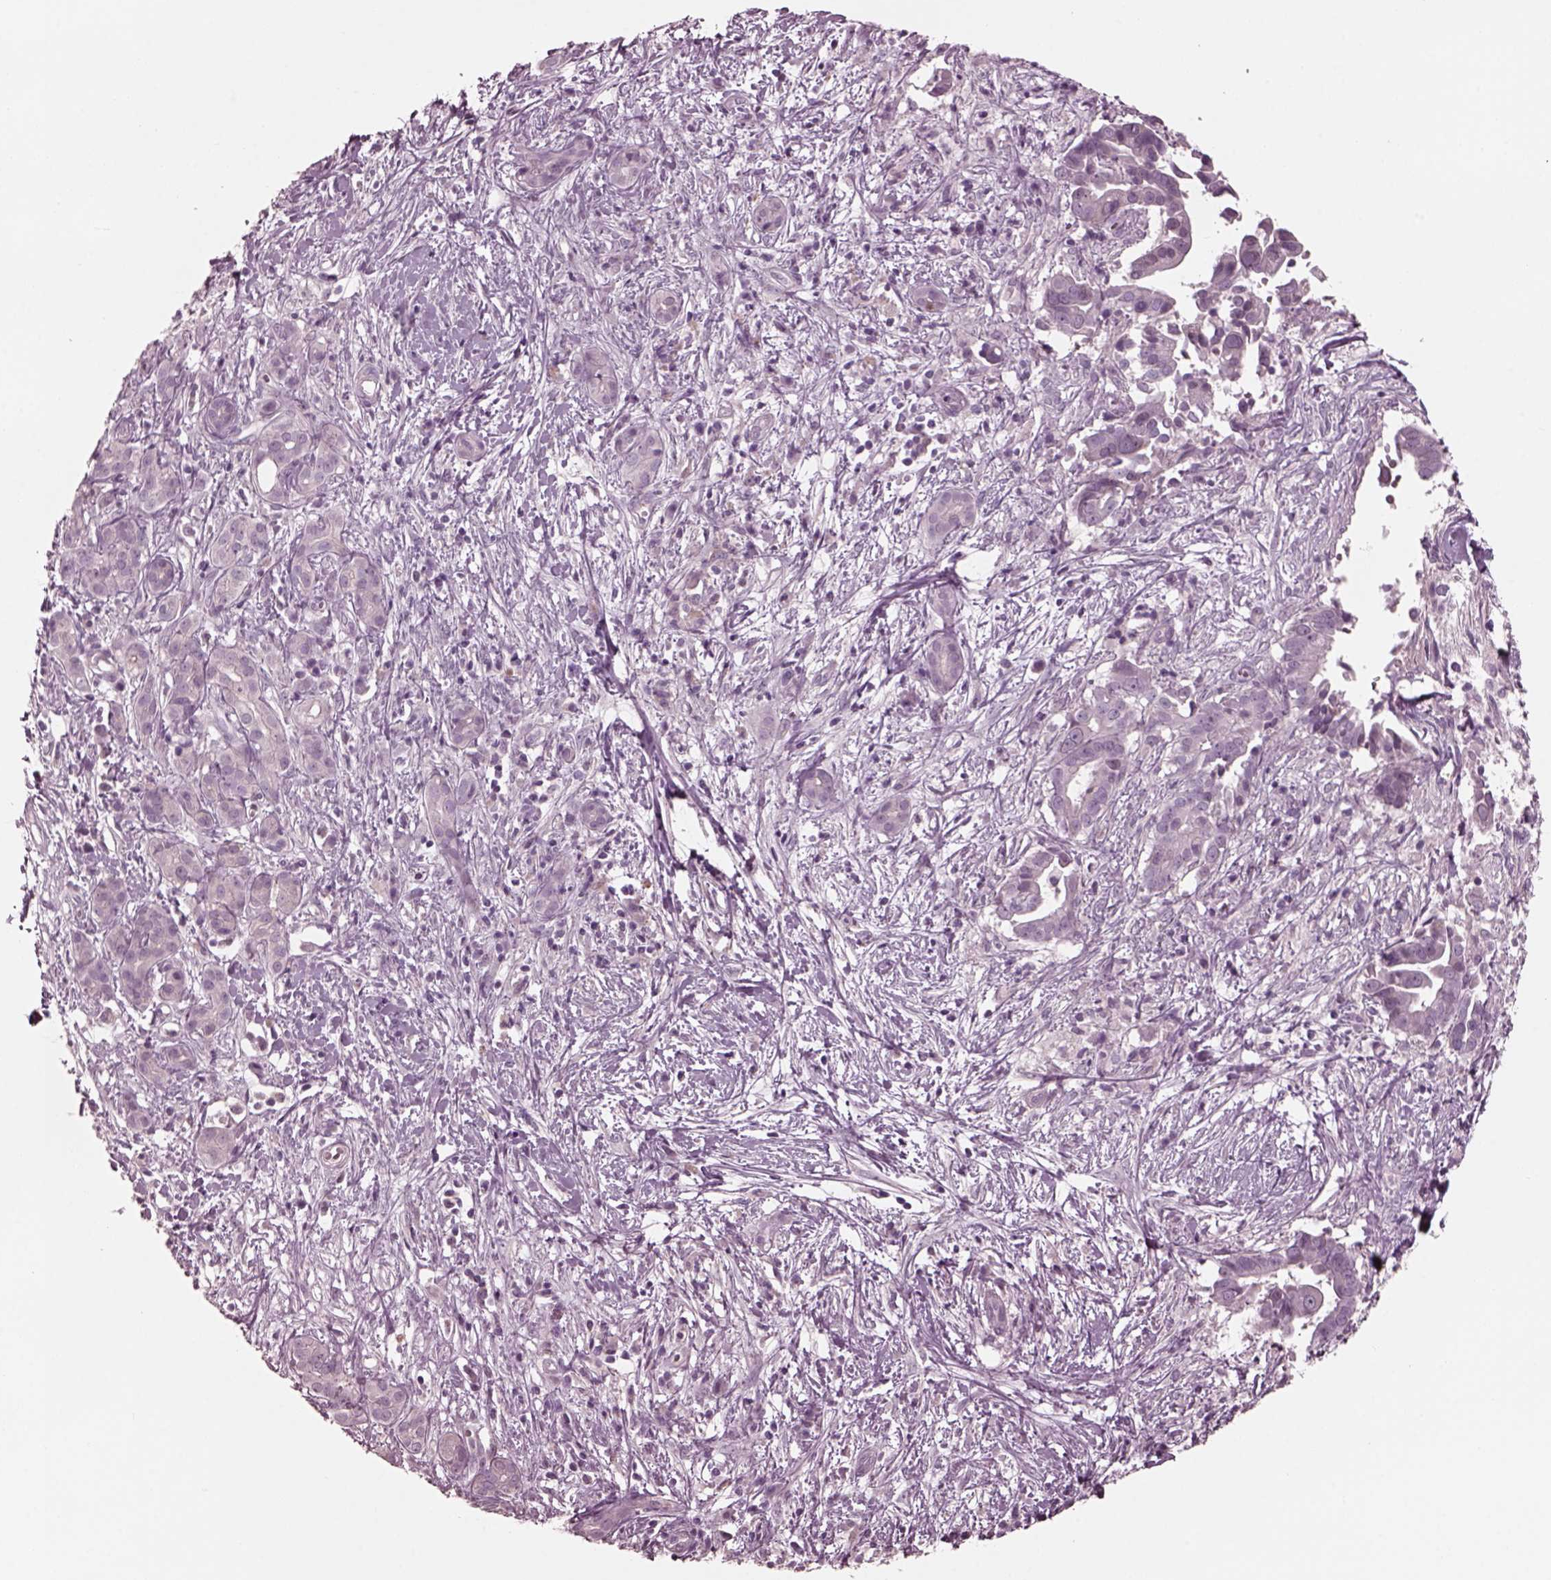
{"staining": {"intensity": "negative", "quantity": "none", "location": "none"}, "tissue": "pancreatic cancer", "cell_type": "Tumor cells", "image_type": "cancer", "snomed": [{"axis": "morphology", "description": "Adenocarcinoma, NOS"}, {"axis": "topography", "description": "Pancreas"}], "caption": "The histopathology image demonstrates no significant expression in tumor cells of pancreatic cancer (adenocarcinoma). (Stains: DAB (3,3'-diaminobenzidine) immunohistochemistry (IHC) with hematoxylin counter stain, Microscopy: brightfield microscopy at high magnification).", "gene": "YY2", "patient": {"sex": "male", "age": 61}}